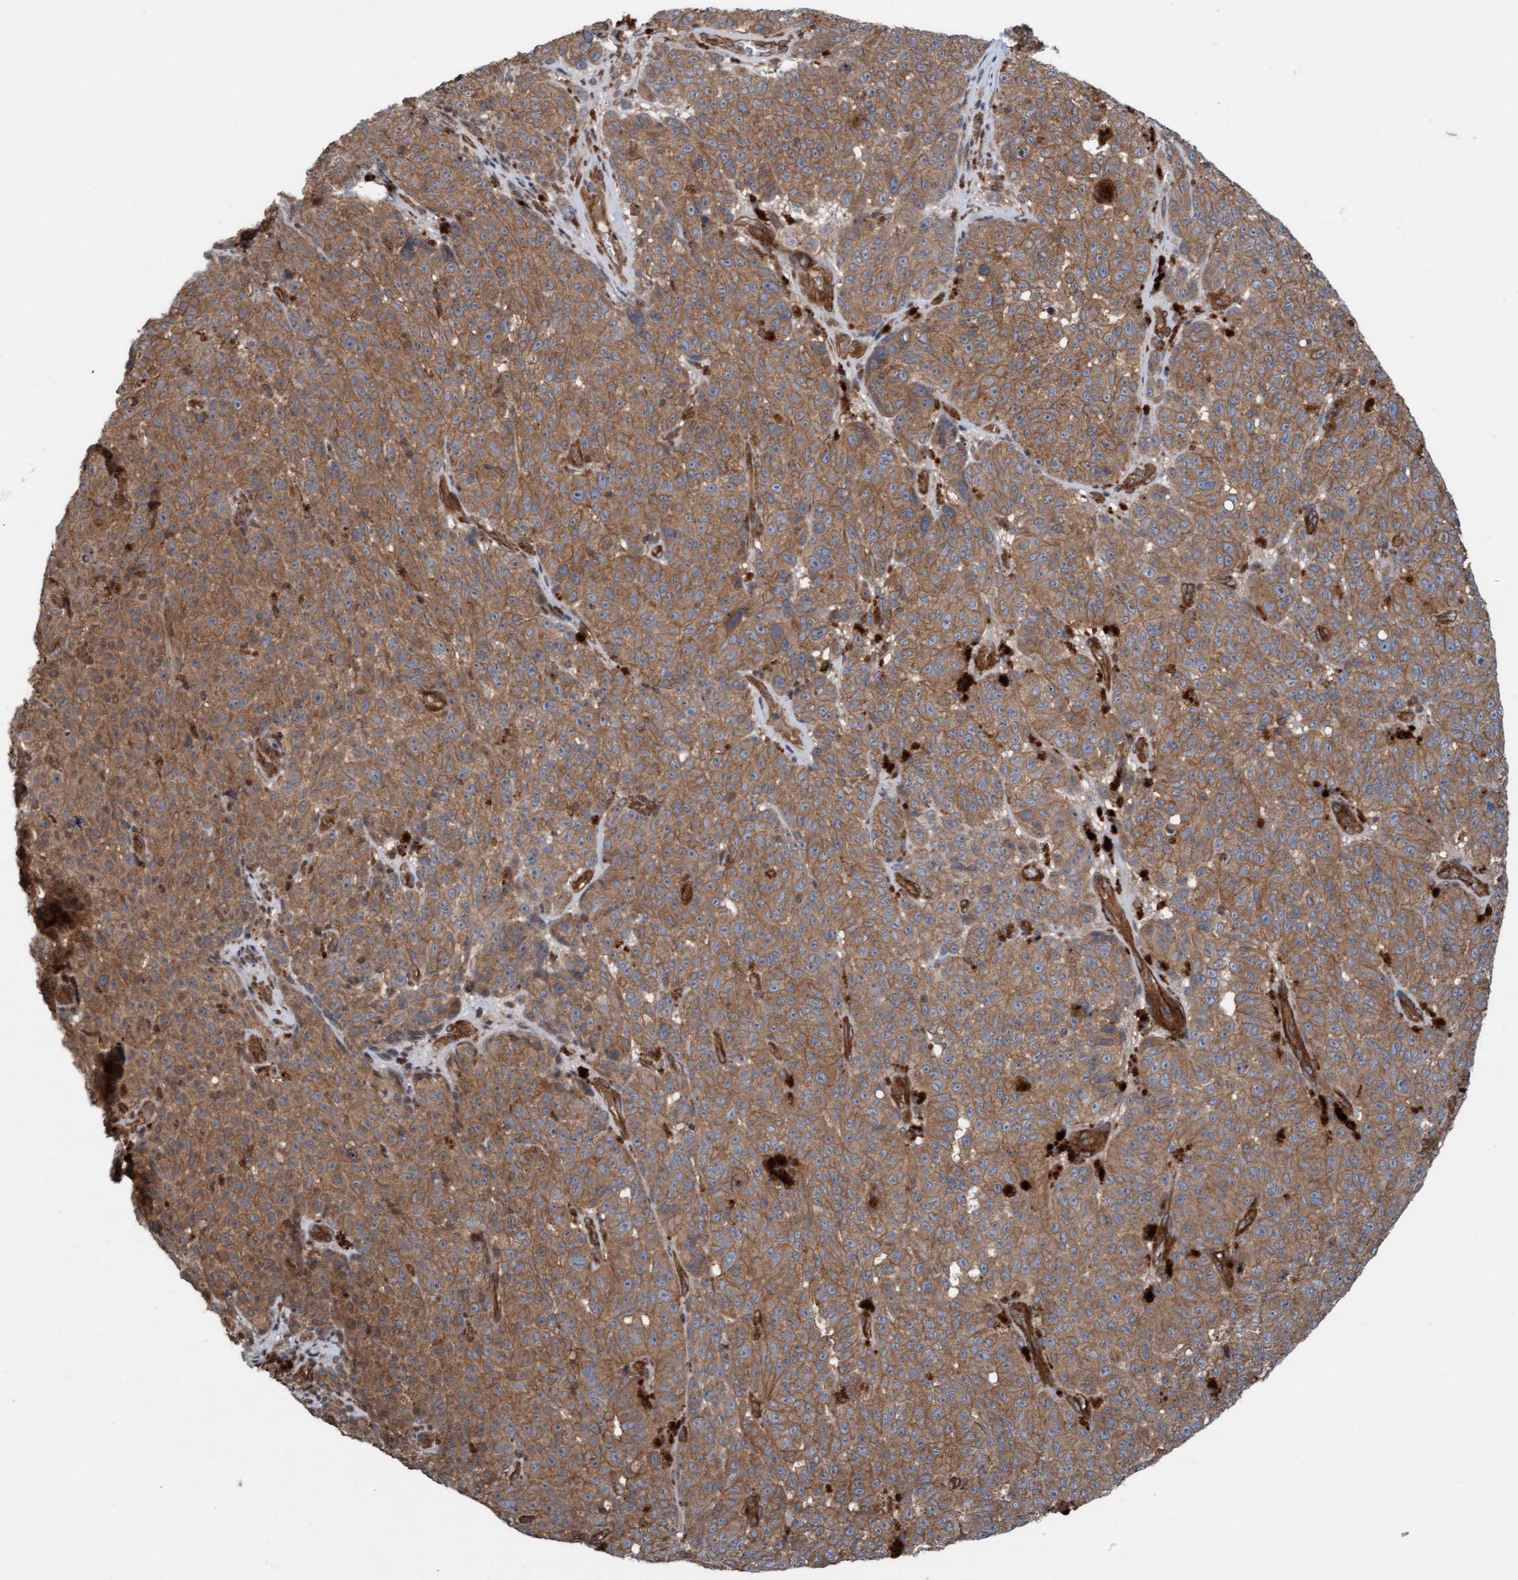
{"staining": {"intensity": "moderate", "quantity": ">75%", "location": "cytoplasmic/membranous"}, "tissue": "melanoma", "cell_type": "Tumor cells", "image_type": "cancer", "snomed": [{"axis": "morphology", "description": "Malignant melanoma, NOS"}, {"axis": "topography", "description": "Skin"}], "caption": "Immunohistochemistry micrograph of malignant melanoma stained for a protein (brown), which exhibits medium levels of moderate cytoplasmic/membranous expression in about >75% of tumor cells.", "gene": "ERAL1", "patient": {"sex": "female", "age": 82}}